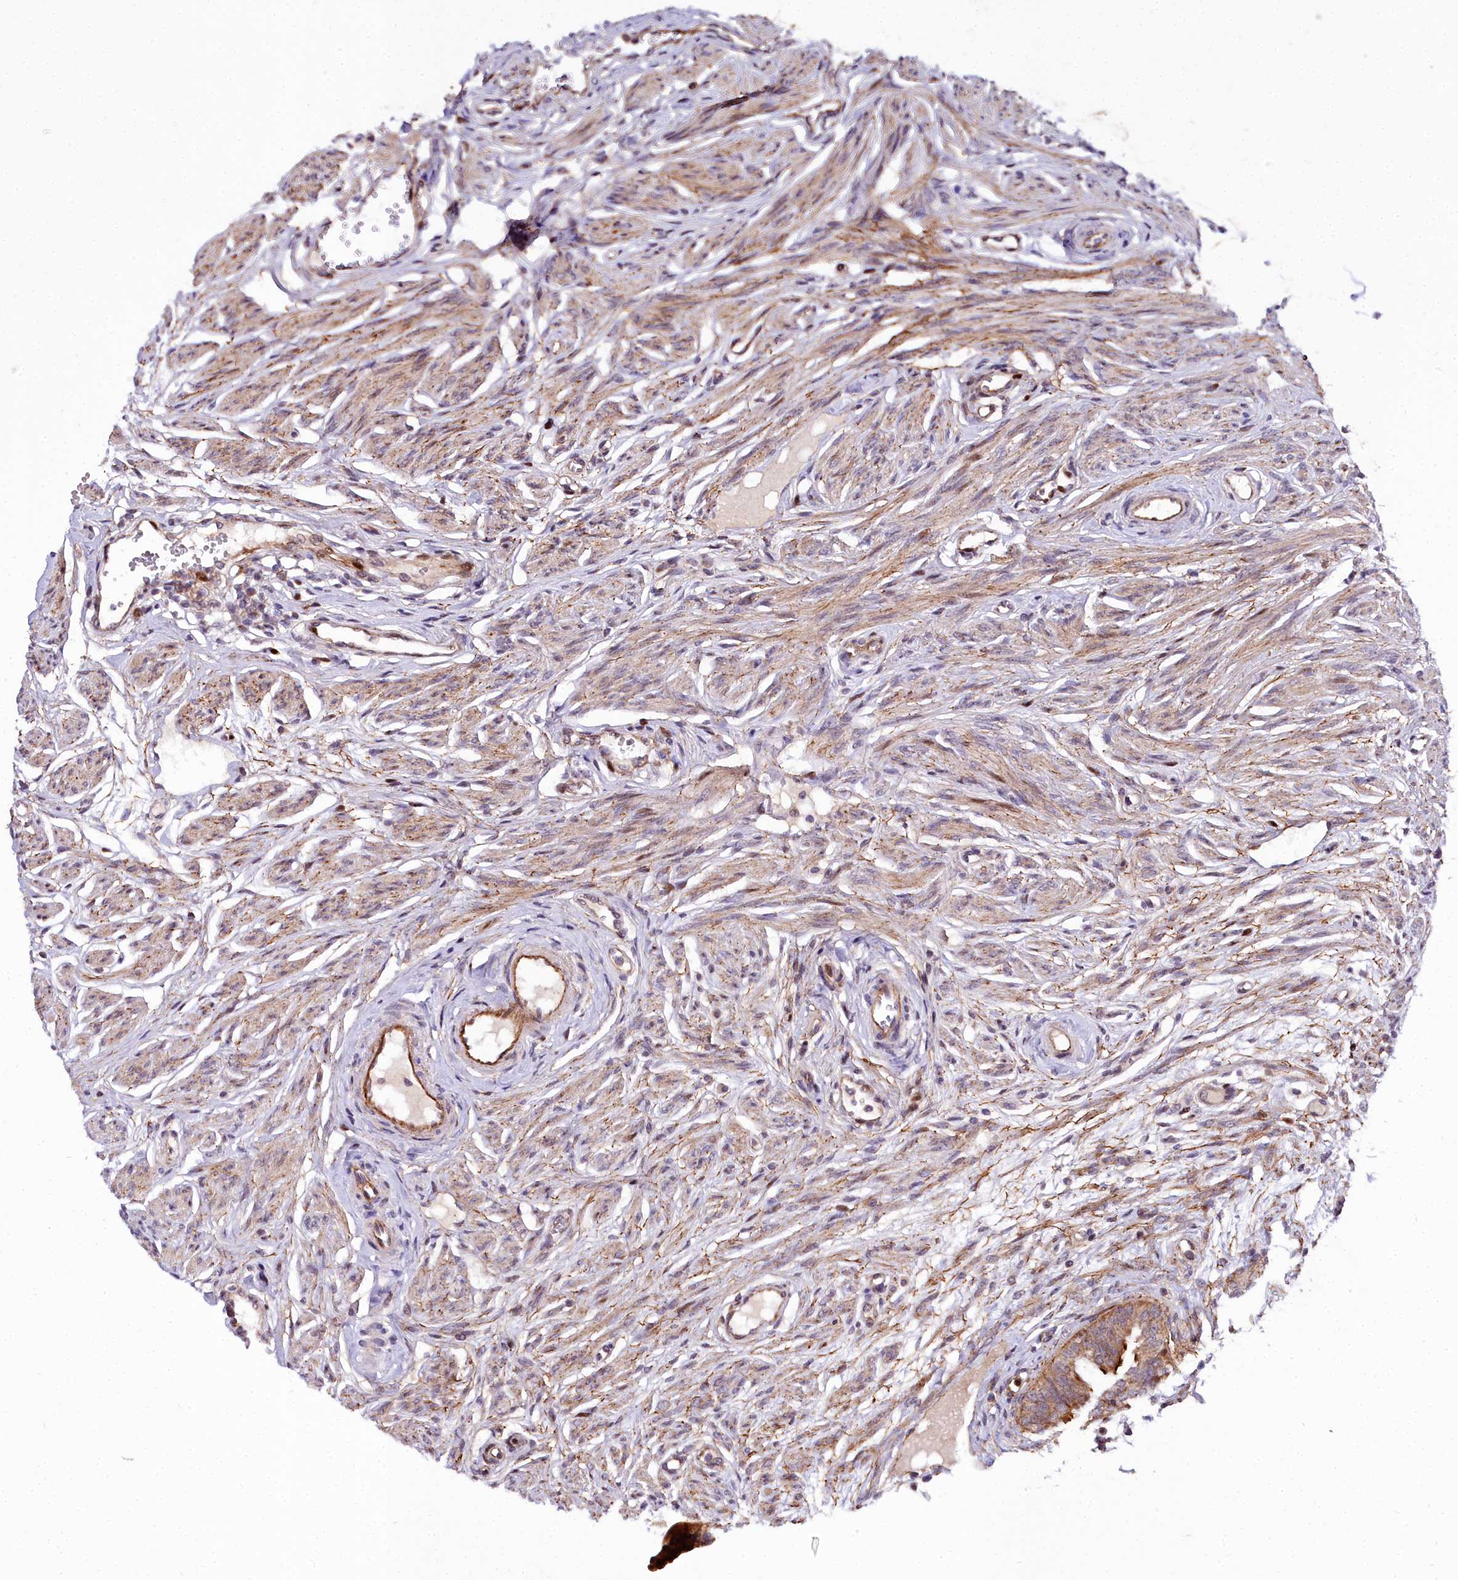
{"staining": {"intensity": "strong", "quantity": ">75%", "location": "cytoplasmic/membranous"}, "tissue": "fallopian tube", "cell_type": "Glandular cells", "image_type": "normal", "snomed": [{"axis": "morphology", "description": "Normal tissue, NOS"}, {"axis": "morphology", "description": "Carcinoma, NOS"}, {"axis": "topography", "description": "Fallopian tube"}, {"axis": "topography", "description": "Ovary"}], "caption": "This micrograph displays unremarkable fallopian tube stained with immunohistochemistry to label a protein in brown. The cytoplasmic/membranous of glandular cells show strong positivity for the protein. Nuclei are counter-stained blue.", "gene": "MRPS11", "patient": {"sex": "female", "age": 59}}